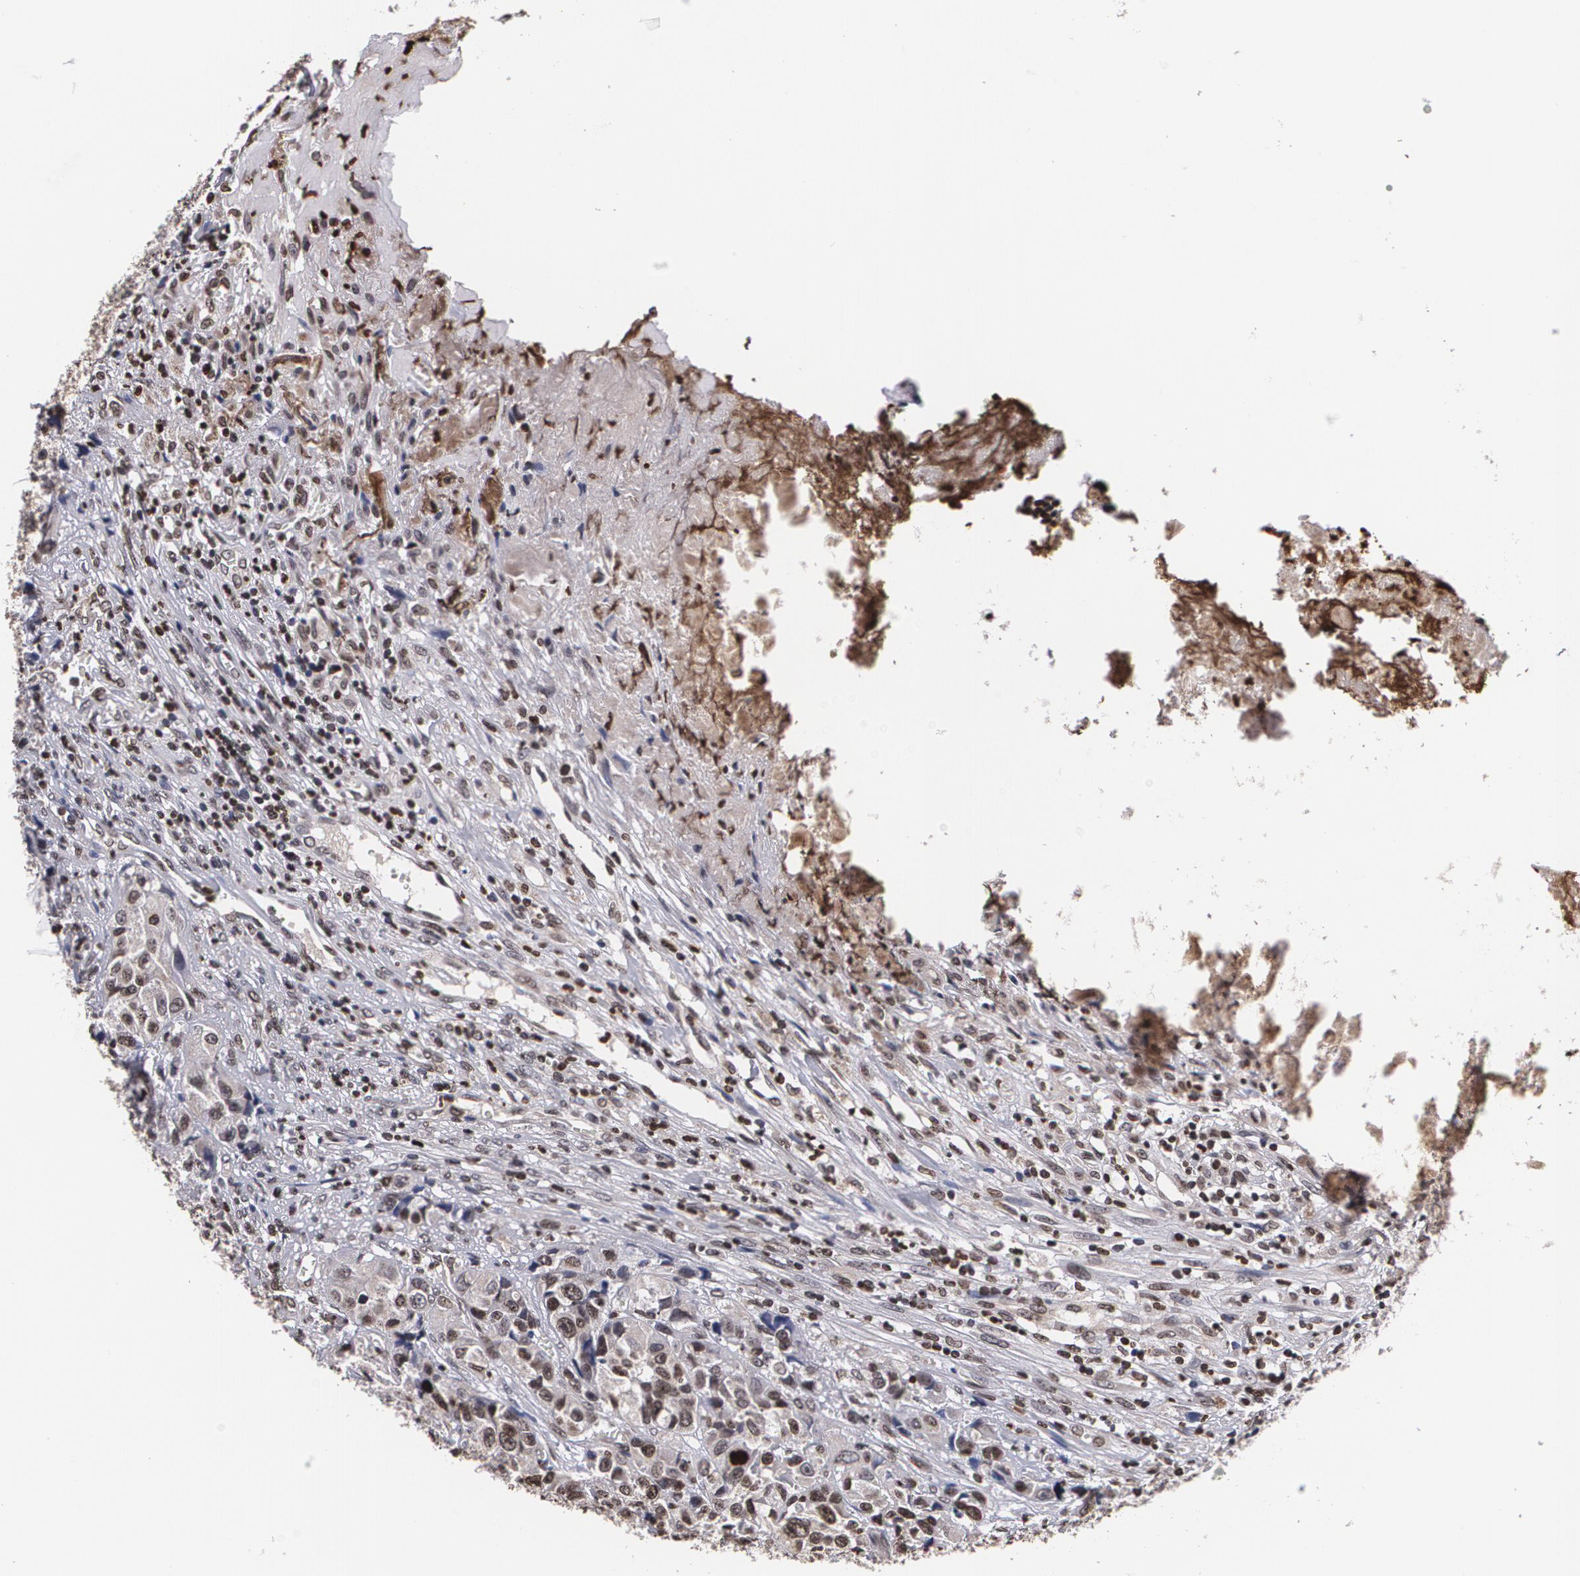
{"staining": {"intensity": "negative", "quantity": "none", "location": "none"}, "tissue": "urothelial cancer", "cell_type": "Tumor cells", "image_type": "cancer", "snomed": [{"axis": "morphology", "description": "Urothelial carcinoma, High grade"}, {"axis": "topography", "description": "Urinary bladder"}], "caption": "Tumor cells are negative for brown protein staining in urothelial cancer.", "gene": "MVP", "patient": {"sex": "female", "age": 81}}